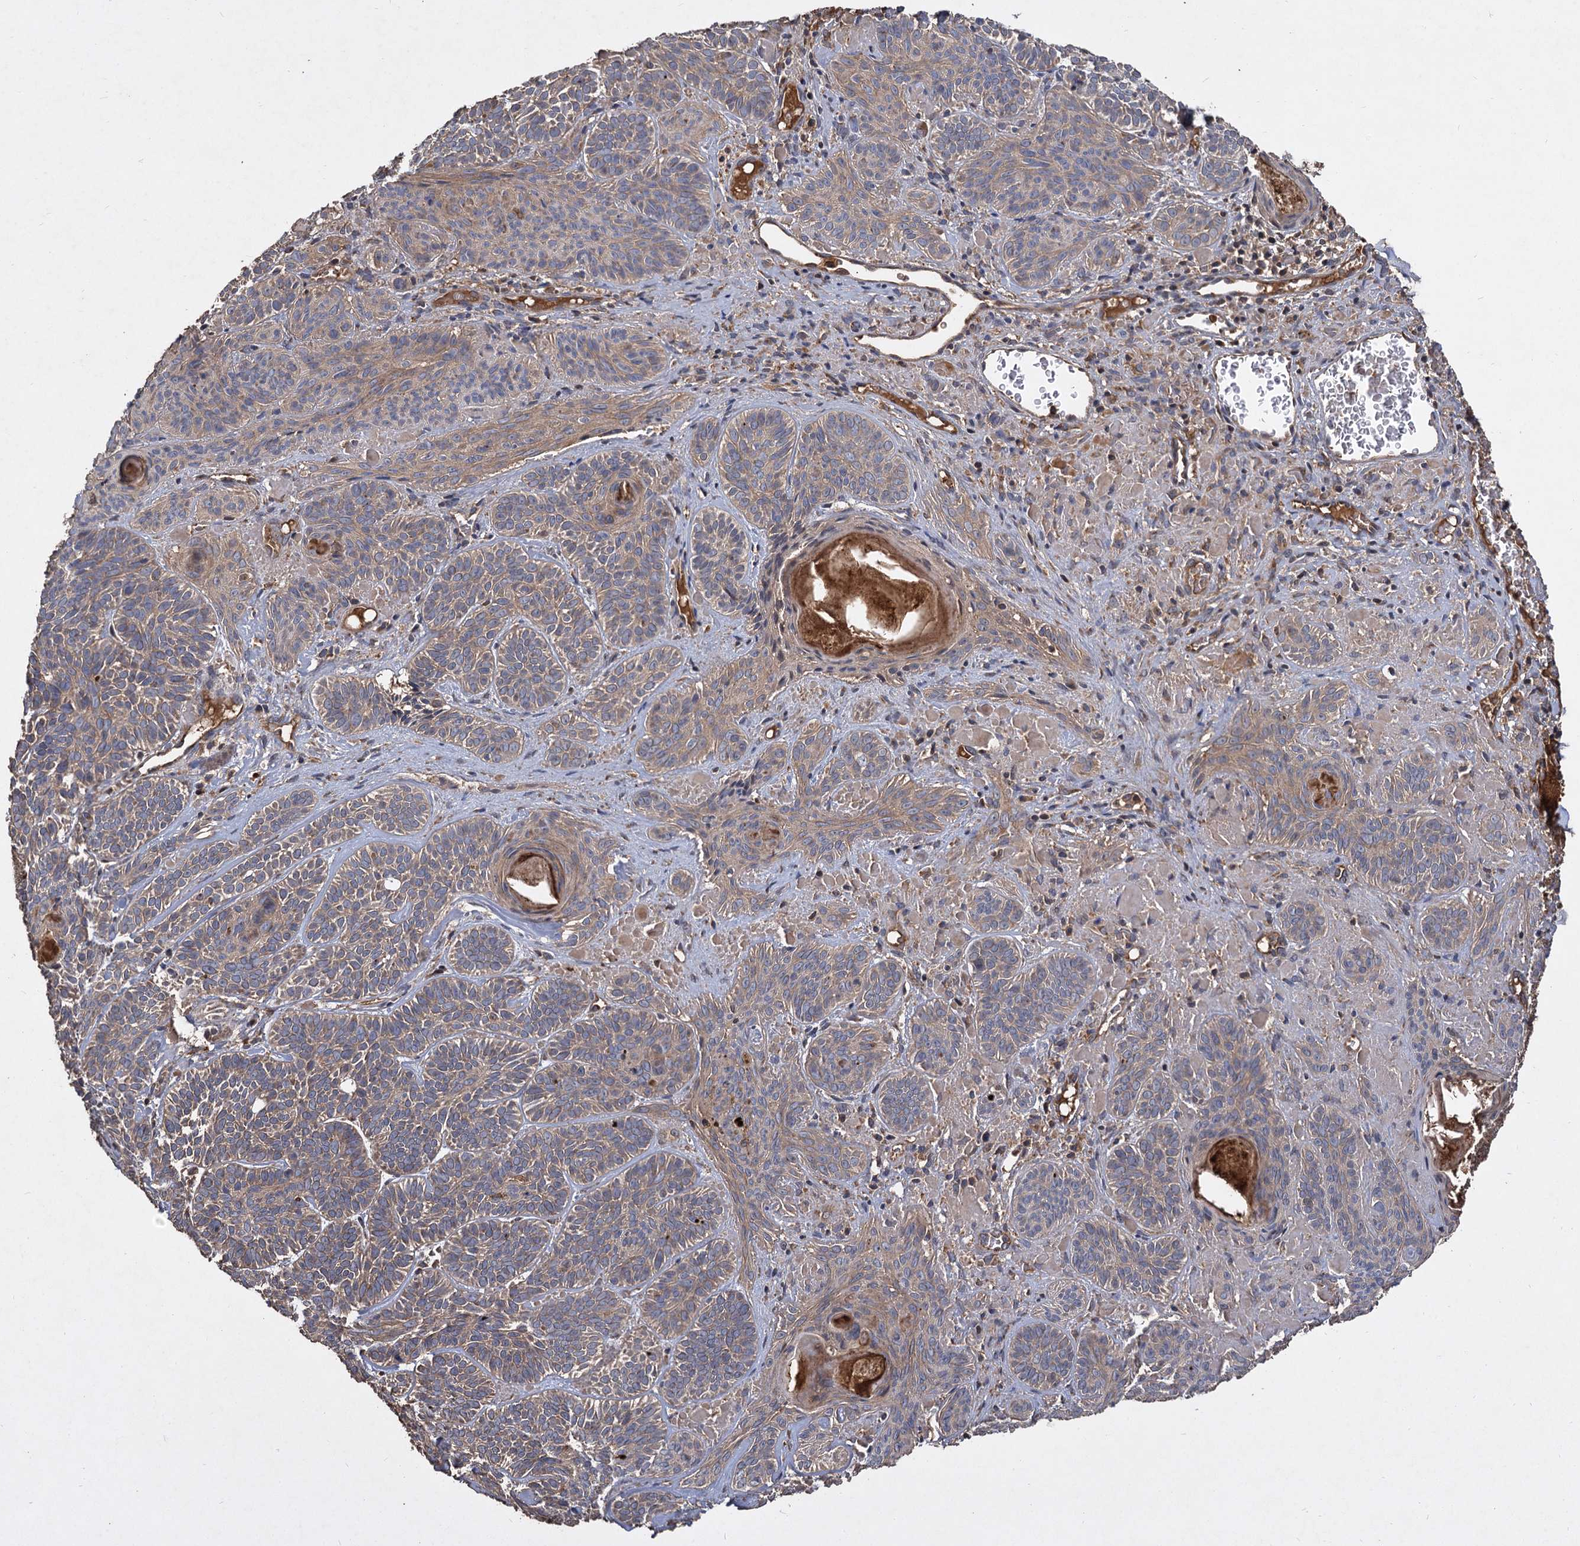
{"staining": {"intensity": "weak", "quantity": "25%-75%", "location": "cytoplasmic/membranous"}, "tissue": "skin cancer", "cell_type": "Tumor cells", "image_type": "cancer", "snomed": [{"axis": "morphology", "description": "Basal cell carcinoma"}, {"axis": "topography", "description": "Skin"}], "caption": "IHC (DAB) staining of skin cancer displays weak cytoplasmic/membranous protein staining in about 25%-75% of tumor cells.", "gene": "GCLC", "patient": {"sex": "male", "age": 85}}